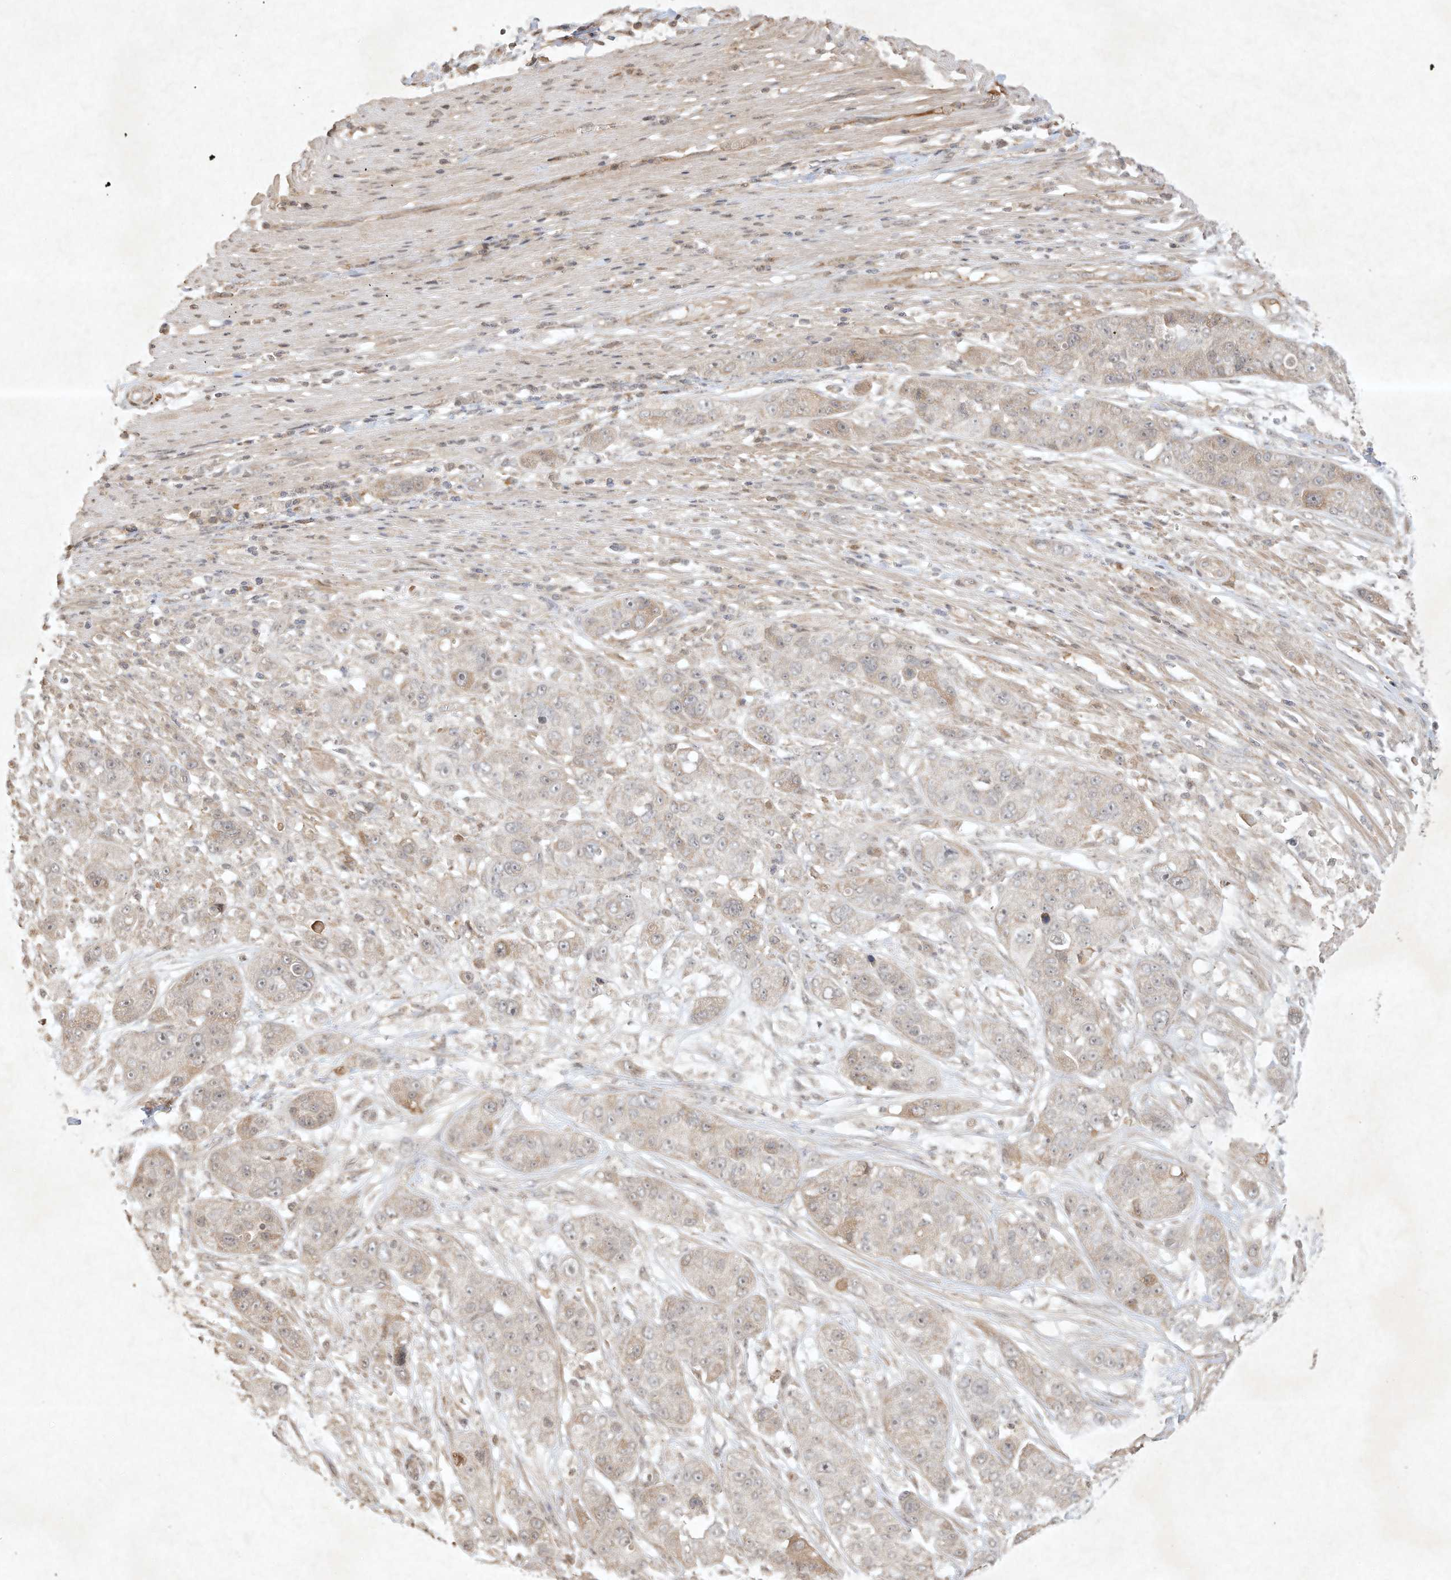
{"staining": {"intensity": "weak", "quantity": "25%-75%", "location": "cytoplasmic/membranous"}, "tissue": "pancreatic cancer", "cell_type": "Tumor cells", "image_type": "cancer", "snomed": [{"axis": "morphology", "description": "Adenocarcinoma, NOS"}, {"axis": "topography", "description": "Pancreas"}], "caption": "Pancreatic cancer (adenocarcinoma) stained with DAB (3,3'-diaminobenzidine) immunohistochemistry demonstrates low levels of weak cytoplasmic/membranous staining in about 25%-75% of tumor cells. (DAB IHC, brown staining for protein, blue staining for nuclei).", "gene": "BTRC", "patient": {"sex": "female", "age": 78}}